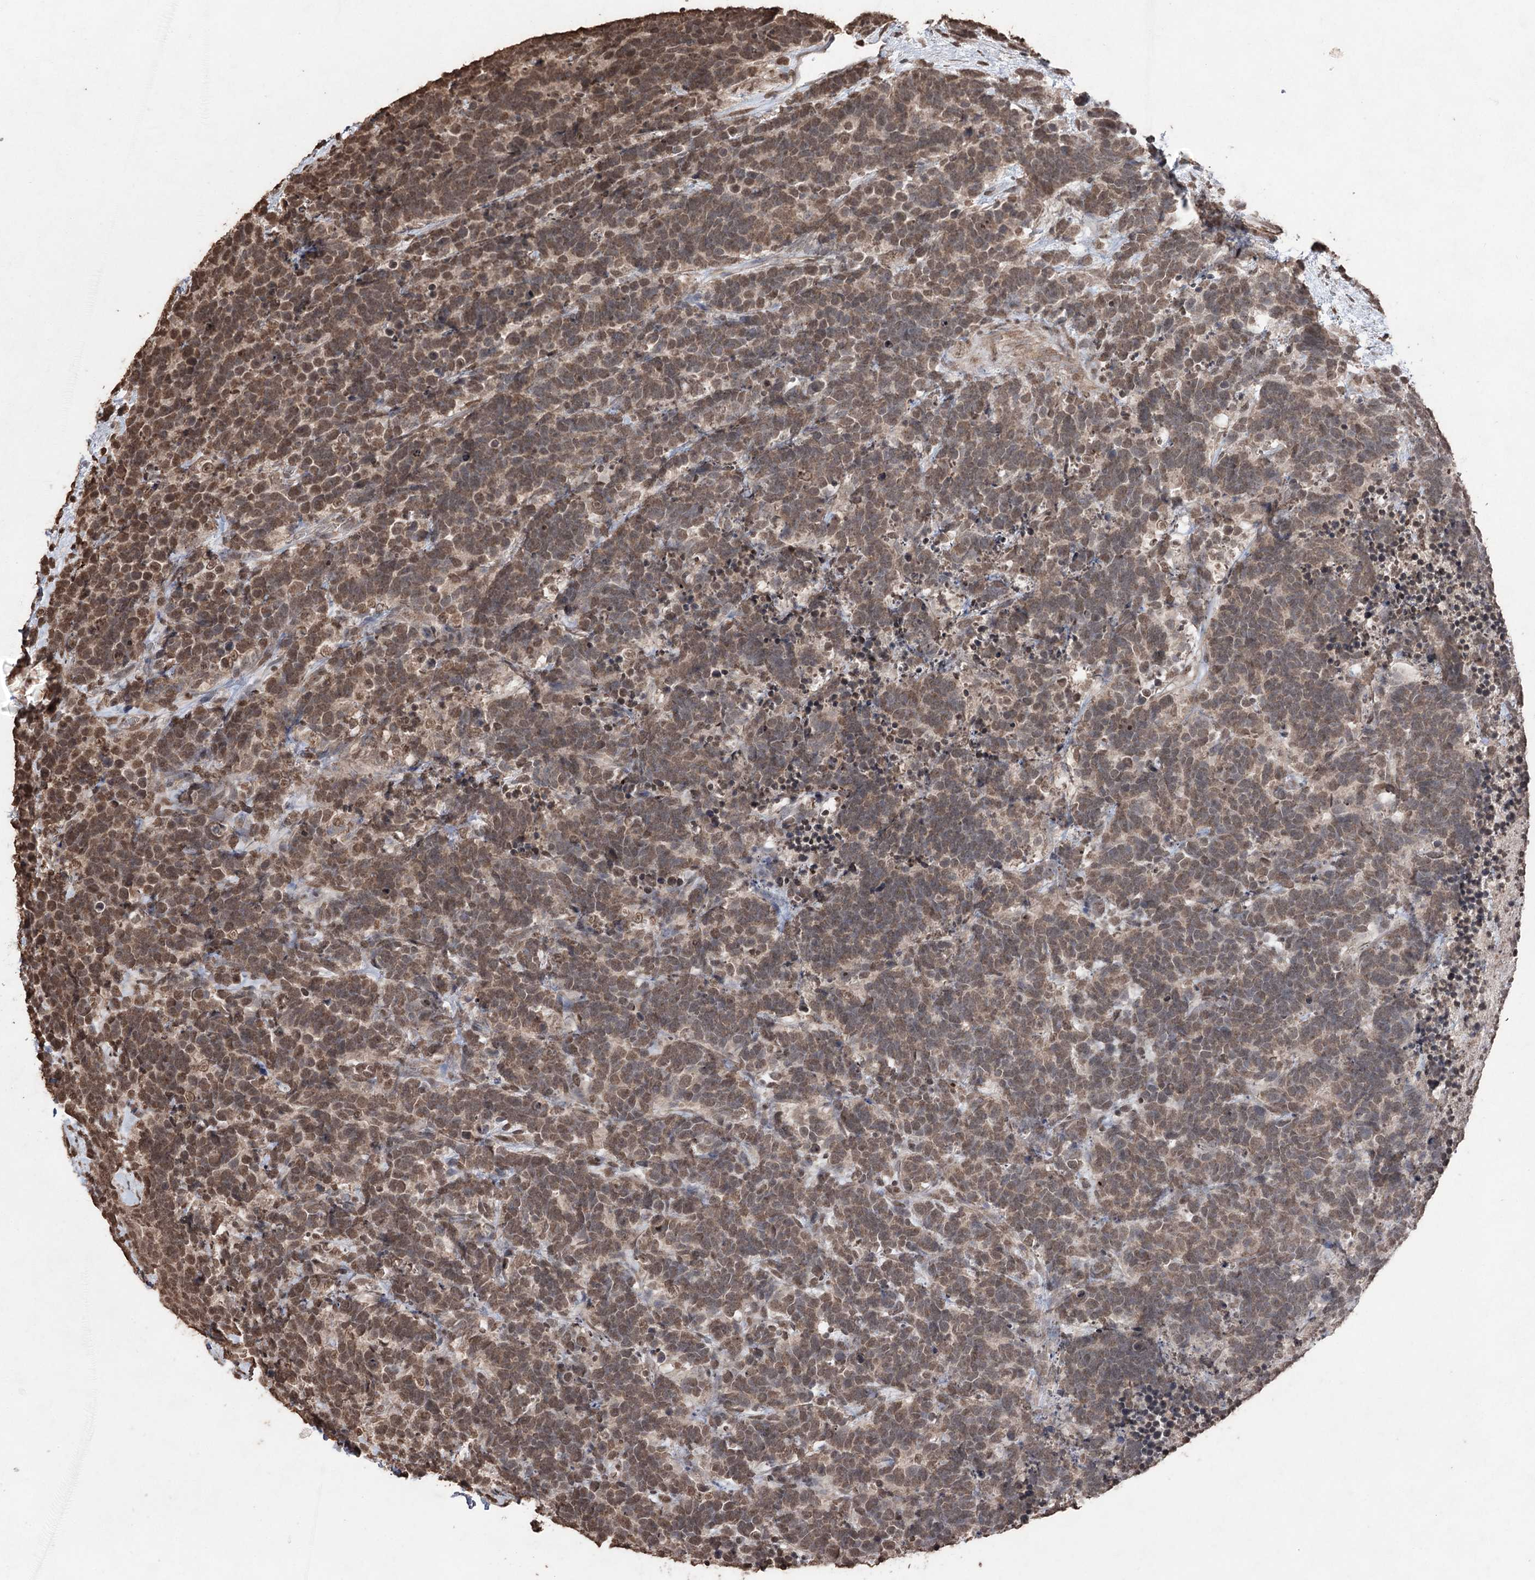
{"staining": {"intensity": "moderate", "quantity": ">75%", "location": "nuclear"}, "tissue": "carcinoid", "cell_type": "Tumor cells", "image_type": "cancer", "snomed": [{"axis": "morphology", "description": "Carcinoma, NOS"}, {"axis": "morphology", "description": "Carcinoid, malignant, NOS"}, {"axis": "topography", "description": "Urinary bladder"}], "caption": "Carcinoid was stained to show a protein in brown. There is medium levels of moderate nuclear staining in approximately >75% of tumor cells.", "gene": "ATG14", "patient": {"sex": "male", "age": 57}}